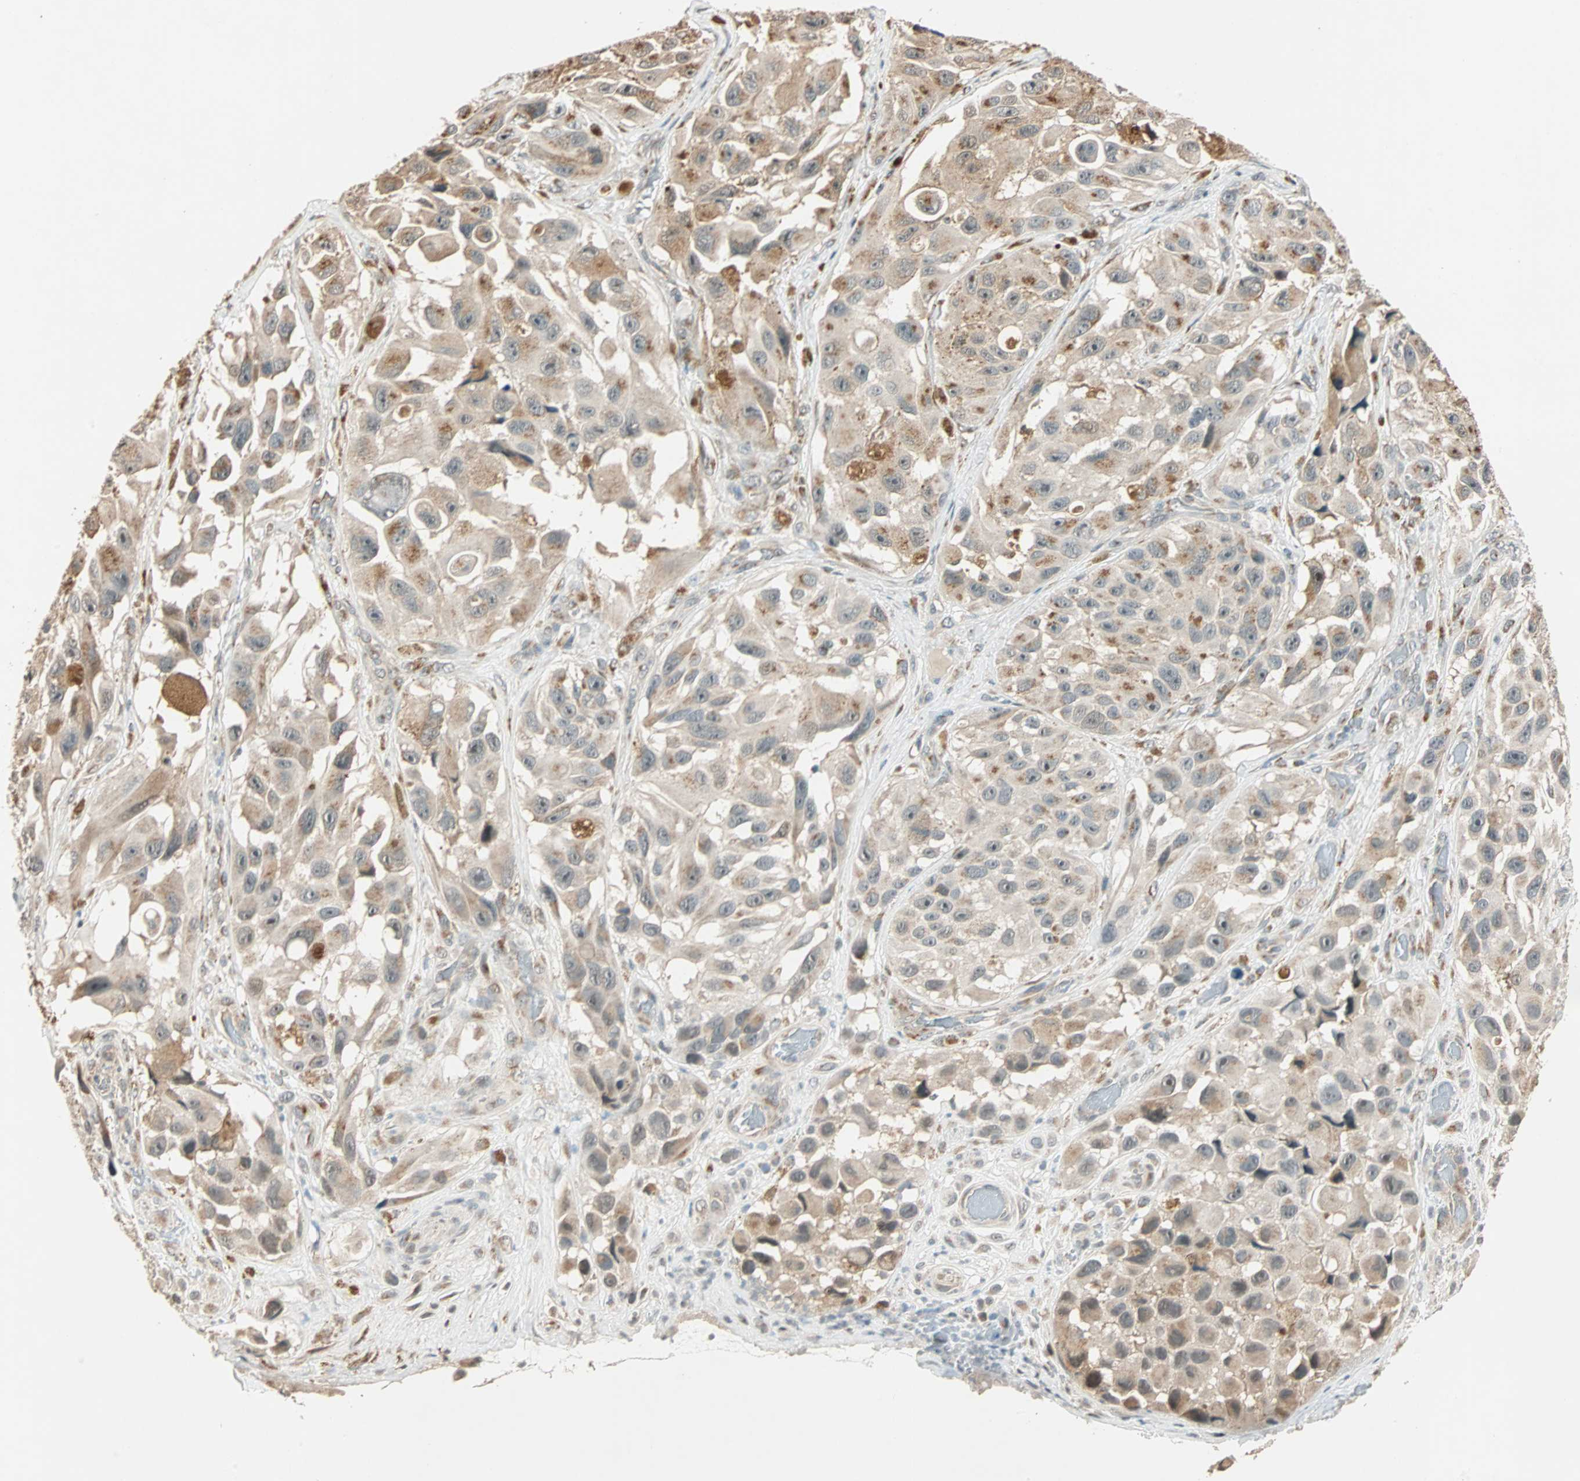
{"staining": {"intensity": "moderate", "quantity": "25%-75%", "location": "cytoplasmic/membranous"}, "tissue": "melanoma", "cell_type": "Tumor cells", "image_type": "cancer", "snomed": [{"axis": "morphology", "description": "Malignant melanoma, NOS"}, {"axis": "topography", "description": "Skin"}], "caption": "Protein staining by immunohistochemistry demonstrates moderate cytoplasmic/membranous staining in approximately 25%-75% of tumor cells in malignant melanoma.", "gene": "PRDM2", "patient": {"sex": "female", "age": 73}}